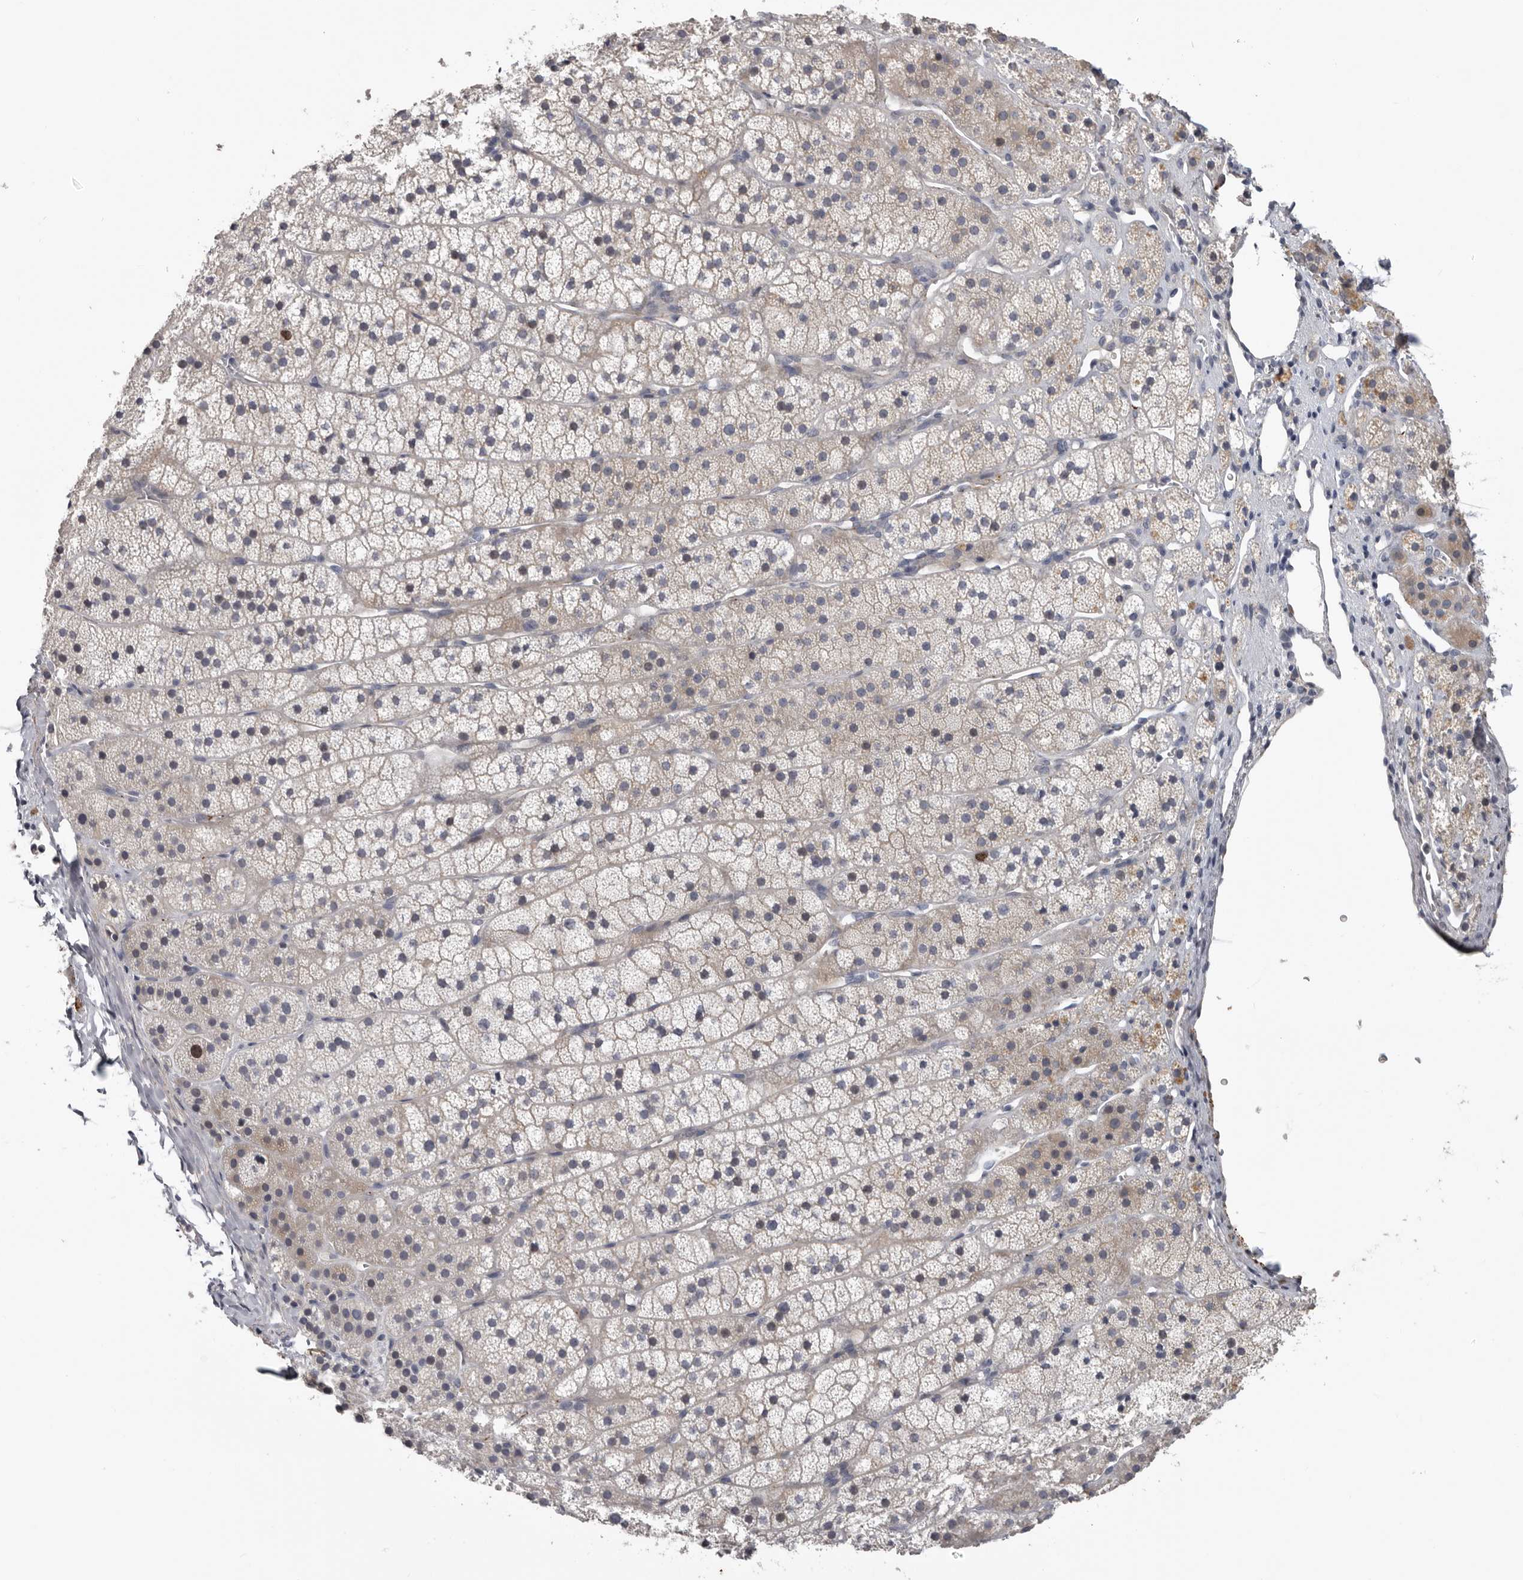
{"staining": {"intensity": "moderate", "quantity": "<25%", "location": "cytoplasmic/membranous"}, "tissue": "adrenal gland", "cell_type": "Glandular cells", "image_type": "normal", "snomed": [{"axis": "morphology", "description": "Normal tissue, NOS"}, {"axis": "topography", "description": "Adrenal gland"}], "caption": "Immunohistochemistry photomicrograph of normal human adrenal gland stained for a protein (brown), which displays low levels of moderate cytoplasmic/membranous staining in about <25% of glandular cells.", "gene": "CDCA8", "patient": {"sex": "female", "age": 44}}